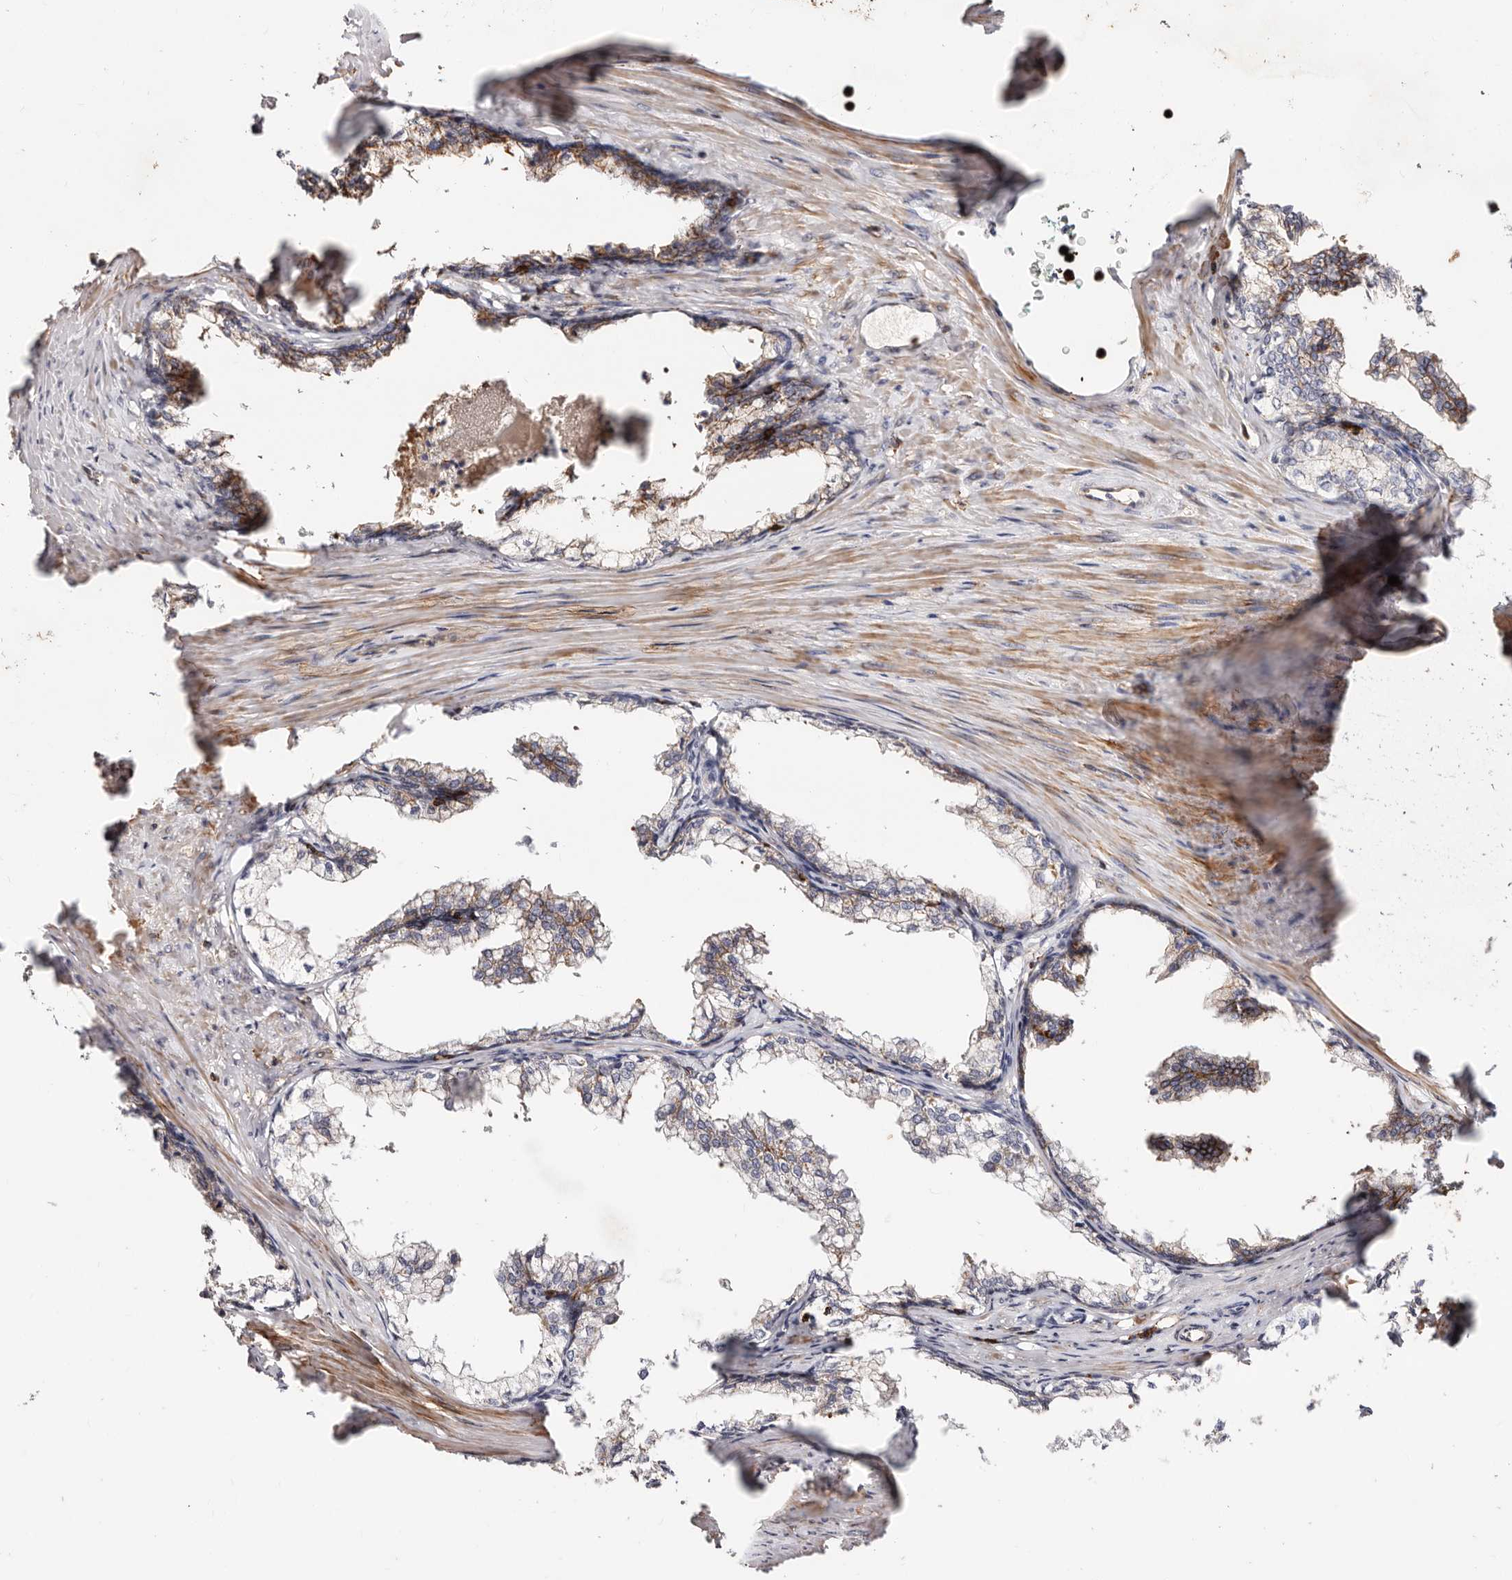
{"staining": {"intensity": "negative", "quantity": "none", "location": "none"}, "tissue": "prostate cancer", "cell_type": "Tumor cells", "image_type": "cancer", "snomed": [{"axis": "morphology", "description": "Adenocarcinoma, High grade"}, {"axis": "topography", "description": "Prostate"}], "caption": "Micrograph shows no protein positivity in tumor cells of prostate cancer (adenocarcinoma (high-grade)) tissue.", "gene": "PTPN22", "patient": {"sex": "male", "age": 58}}